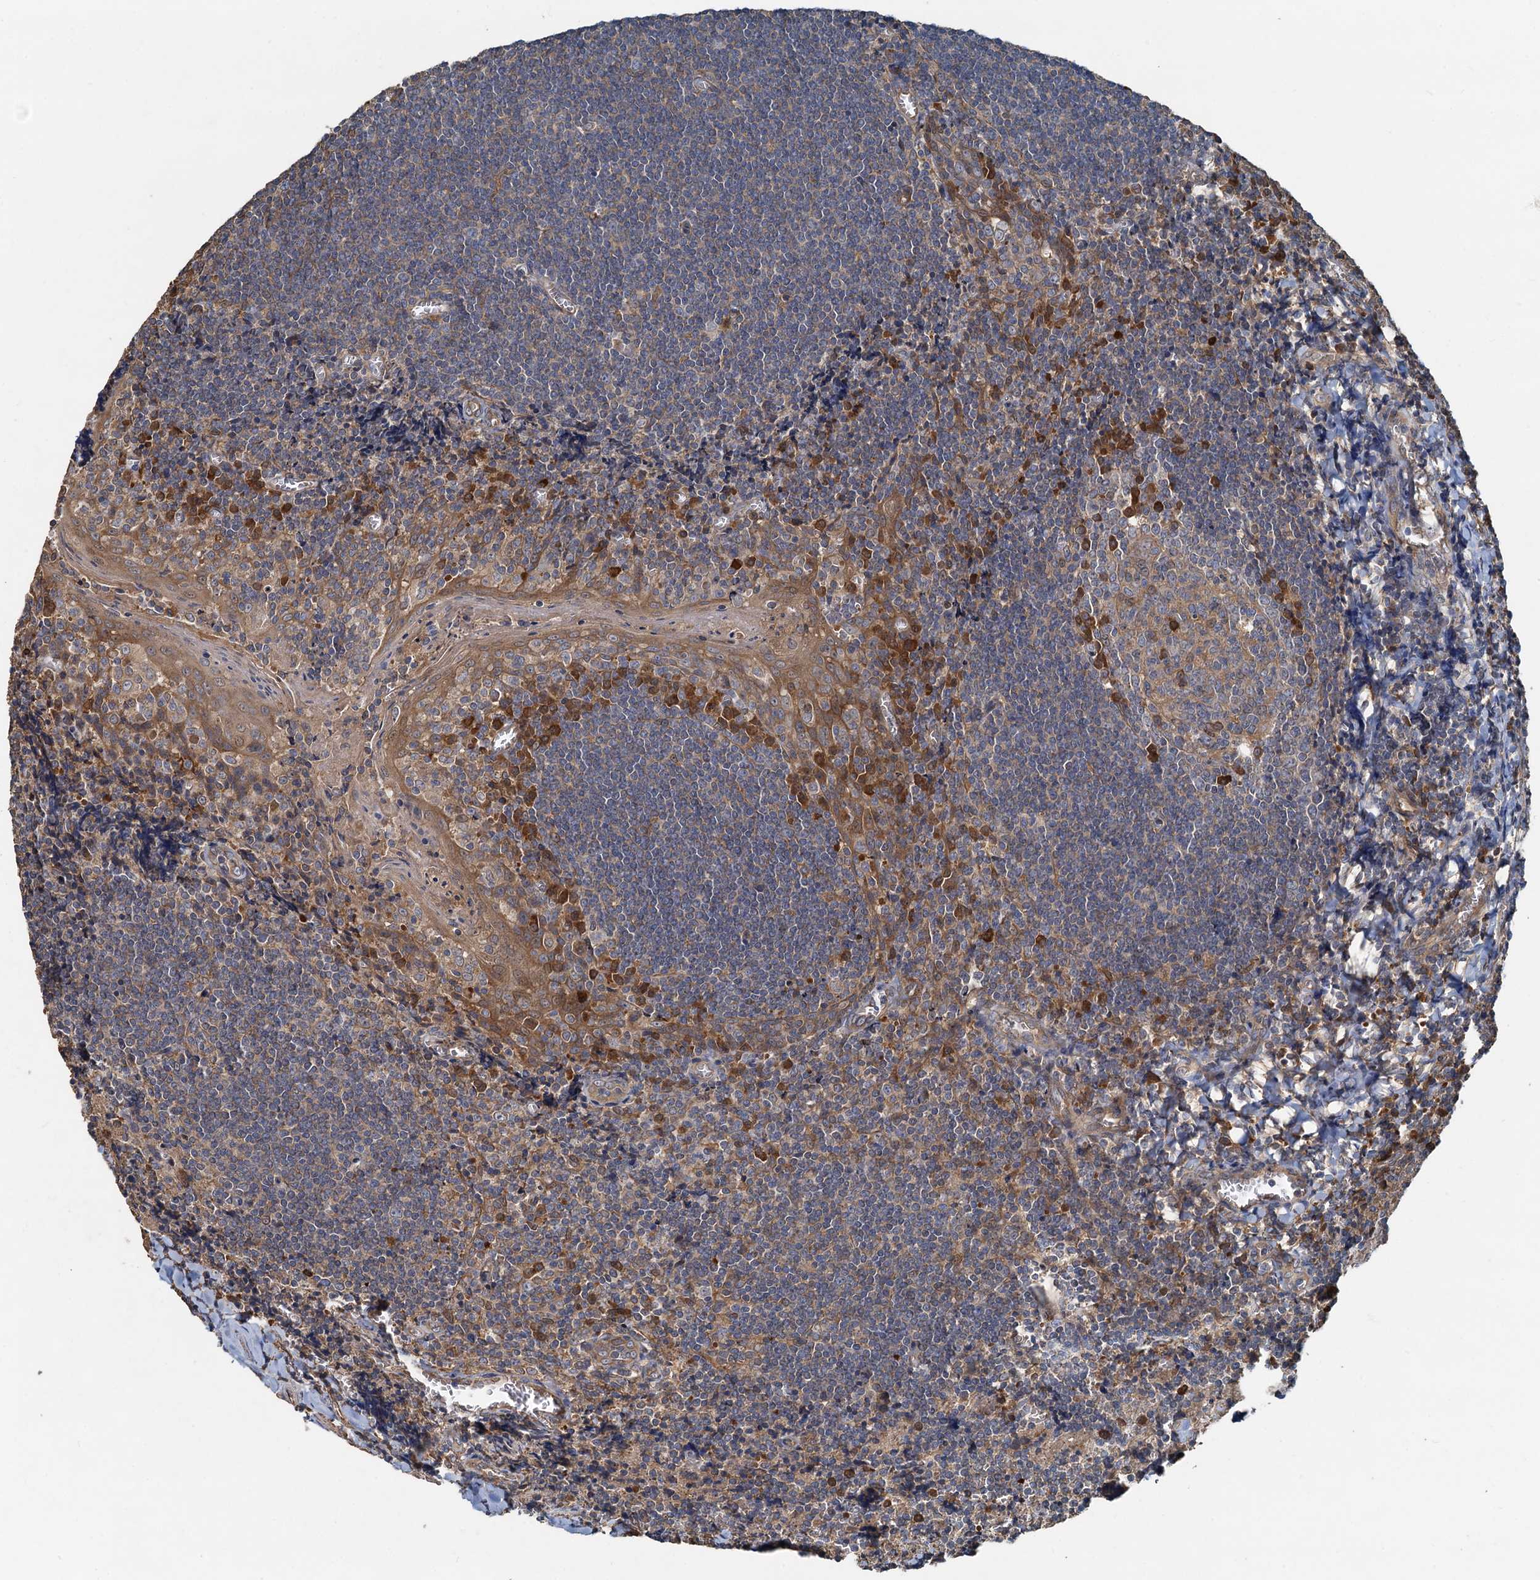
{"staining": {"intensity": "weak", "quantity": "25%-75%", "location": "cytoplasmic/membranous"}, "tissue": "tonsil", "cell_type": "Germinal center cells", "image_type": "normal", "snomed": [{"axis": "morphology", "description": "Normal tissue, NOS"}, {"axis": "topography", "description": "Tonsil"}], "caption": "The photomicrograph demonstrates immunohistochemical staining of benign tonsil. There is weak cytoplasmic/membranous expression is seen in approximately 25%-75% of germinal center cells. (Brightfield microscopy of DAB IHC at high magnification).", "gene": "HYI", "patient": {"sex": "male", "age": 27}}